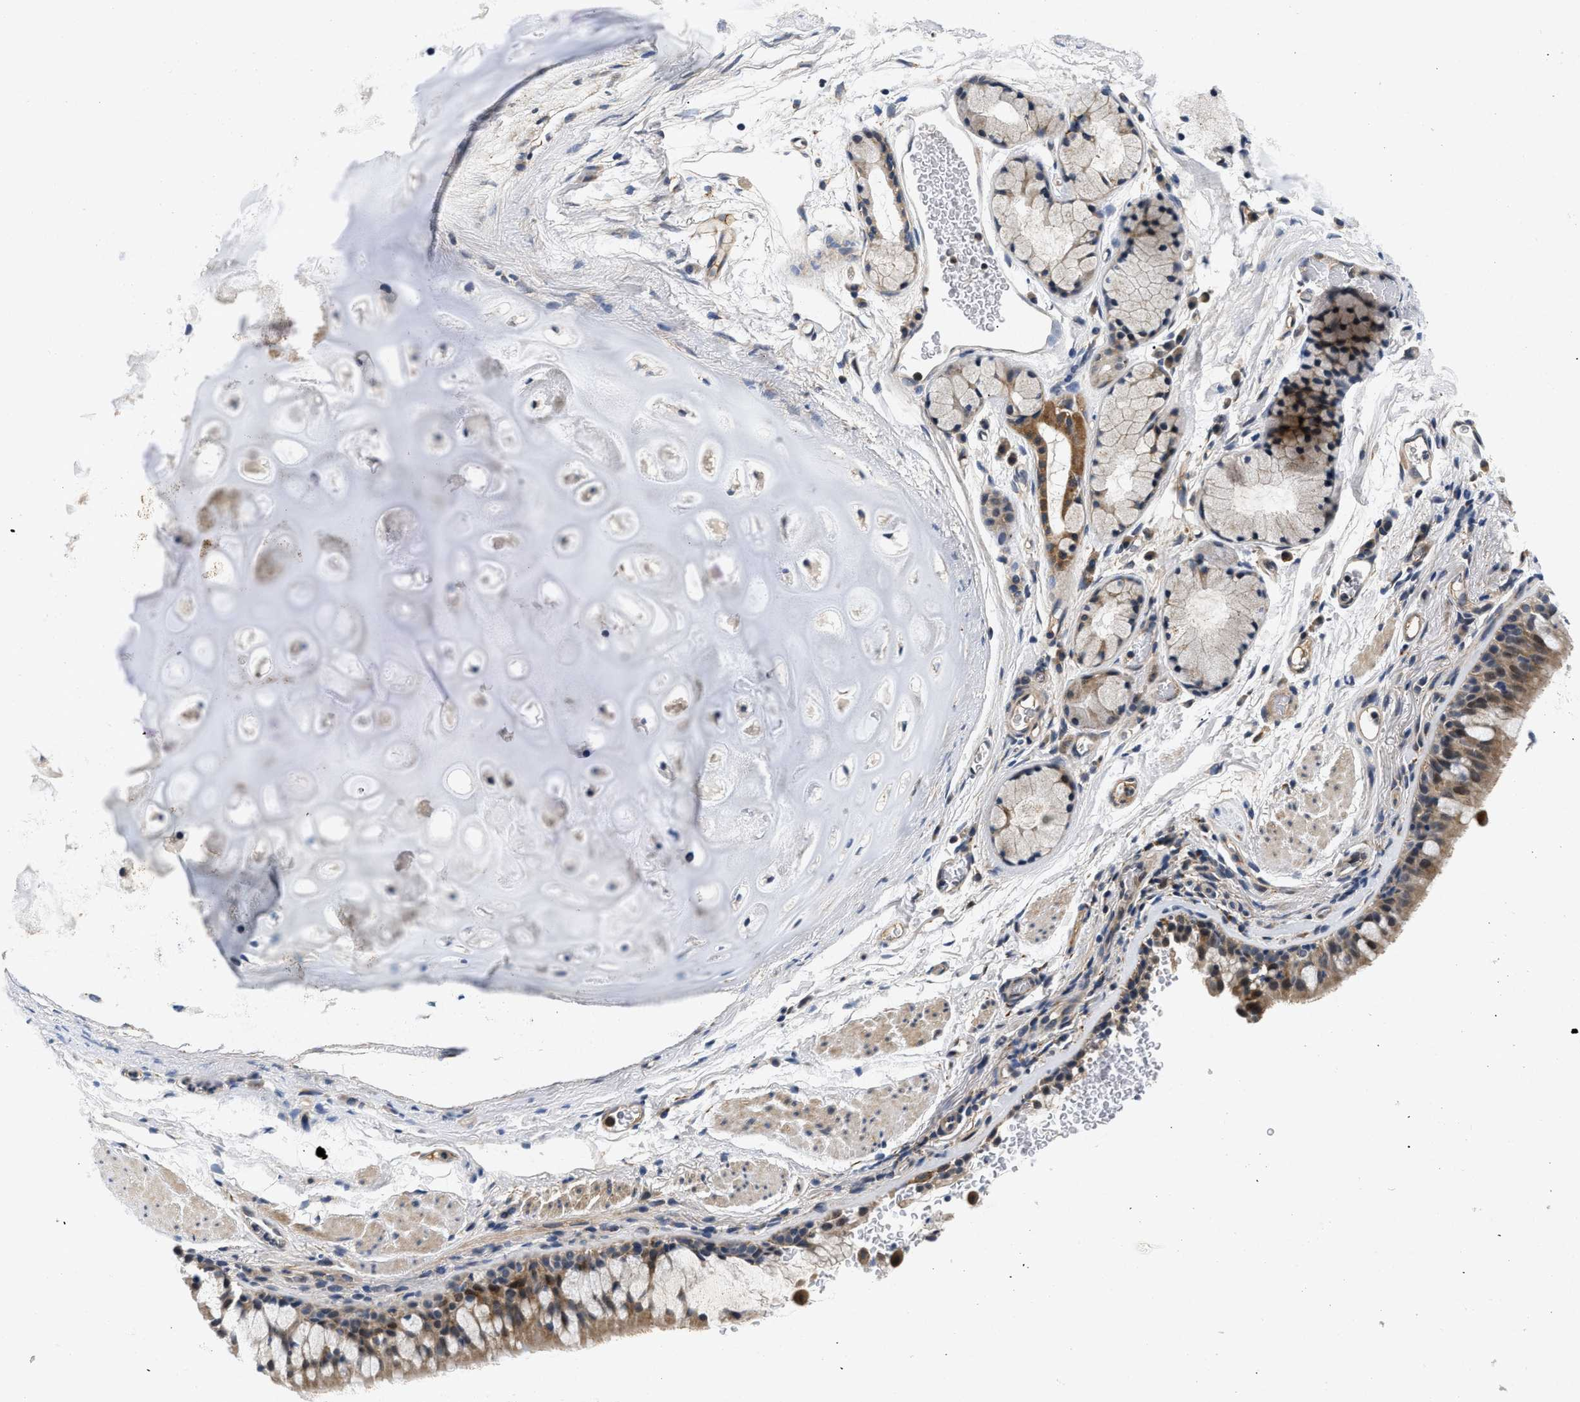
{"staining": {"intensity": "moderate", "quantity": ">75%", "location": "cytoplasmic/membranous"}, "tissue": "bronchus", "cell_type": "Respiratory epithelial cells", "image_type": "normal", "snomed": [{"axis": "morphology", "description": "Normal tissue, NOS"}, {"axis": "topography", "description": "Cartilage tissue"}, {"axis": "topography", "description": "Bronchus"}], "caption": "This is a photomicrograph of immunohistochemistry (IHC) staining of benign bronchus, which shows moderate staining in the cytoplasmic/membranous of respiratory epithelial cells.", "gene": "PDP1", "patient": {"sex": "female", "age": 53}}